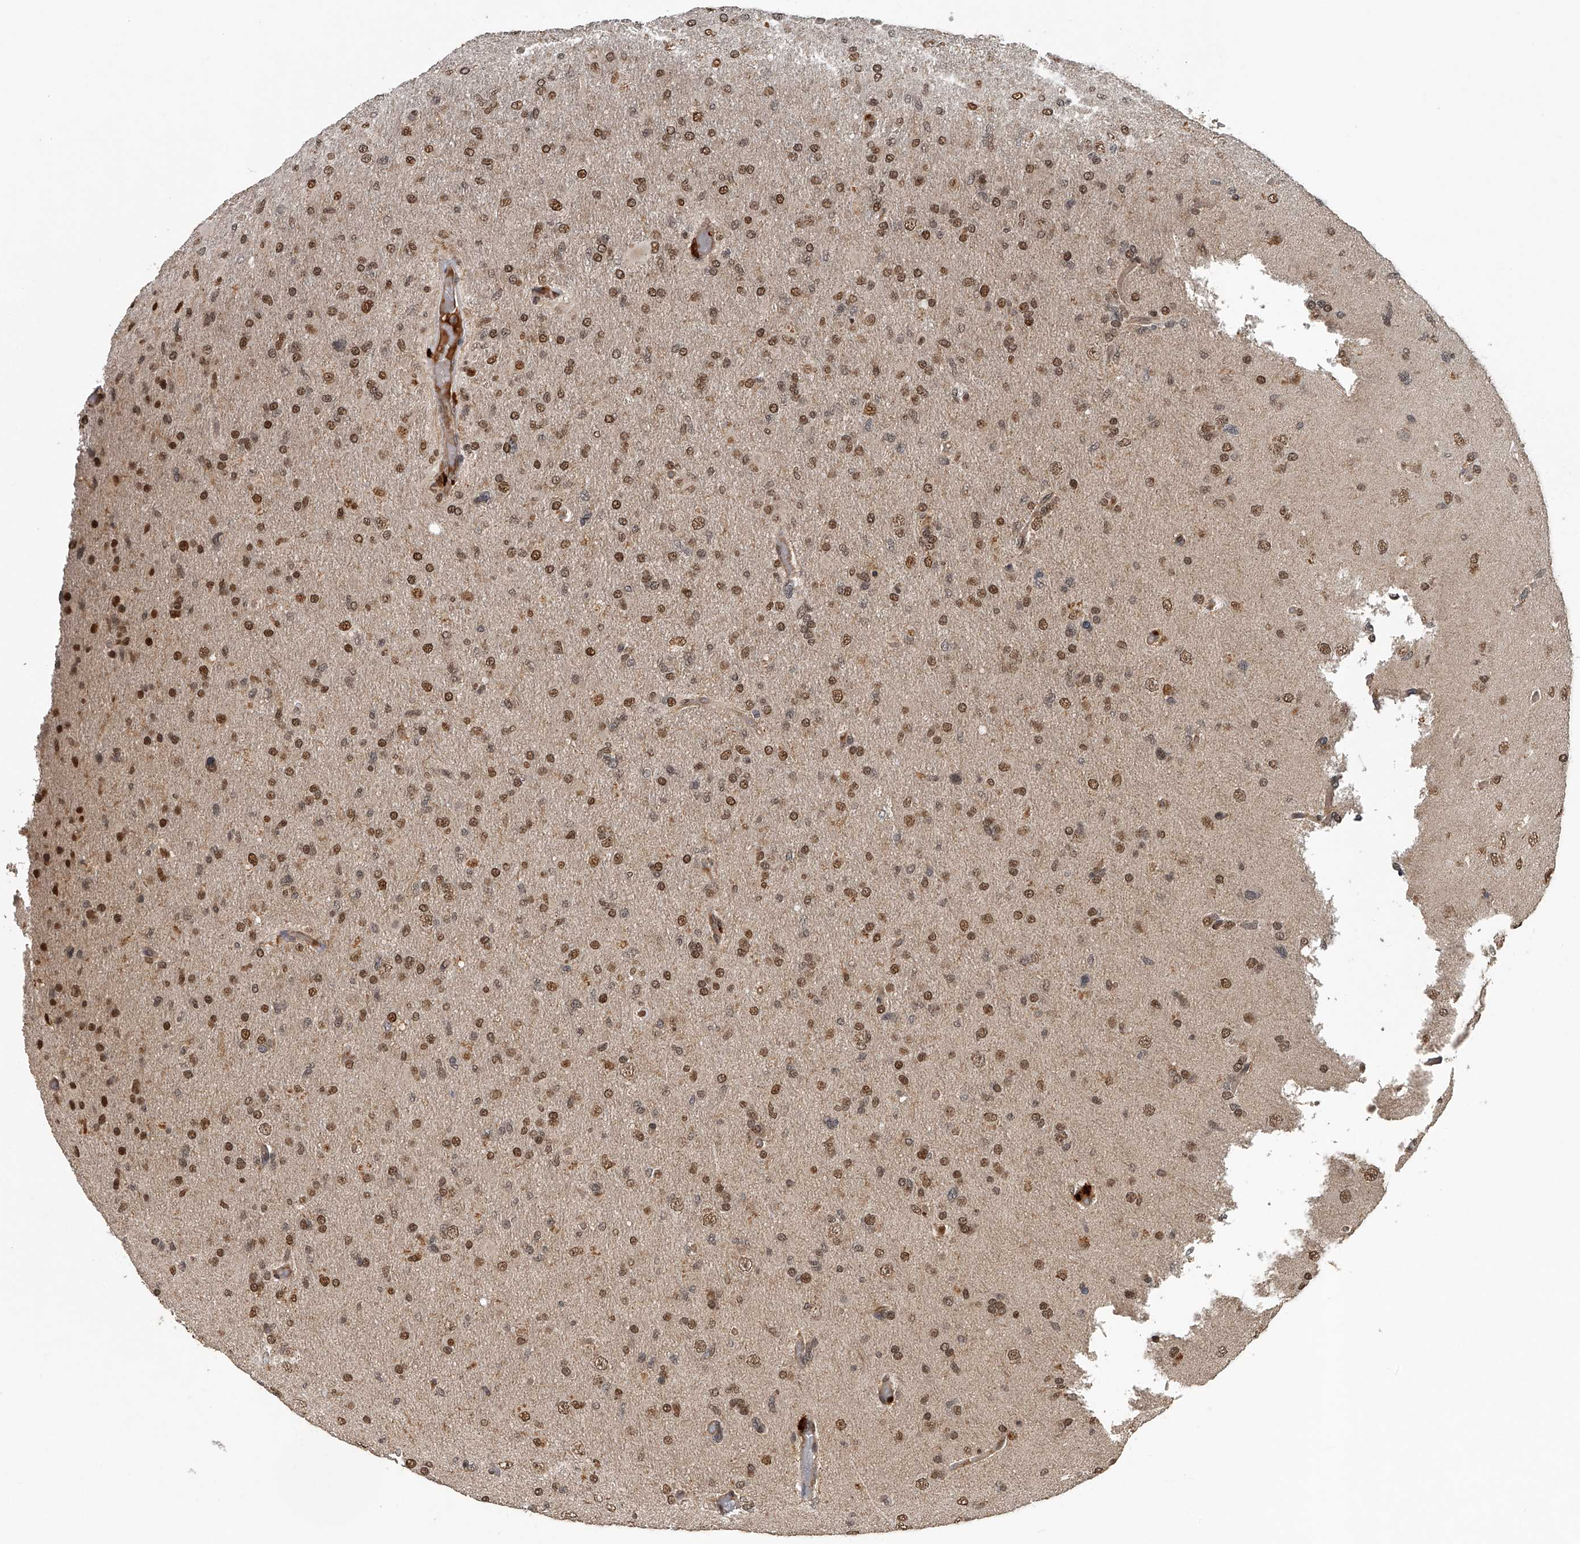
{"staining": {"intensity": "moderate", "quantity": ">75%", "location": "nuclear"}, "tissue": "glioma", "cell_type": "Tumor cells", "image_type": "cancer", "snomed": [{"axis": "morphology", "description": "Glioma, malignant, High grade"}, {"axis": "topography", "description": "Cerebral cortex"}], "caption": "Immunohistochemical staining of glioma exhibits moderate nuclear protein expression in approximately >75% of tumor cells.", "gene": "PLEKHG1", "patient": {"sex": "female", "age": 36}}